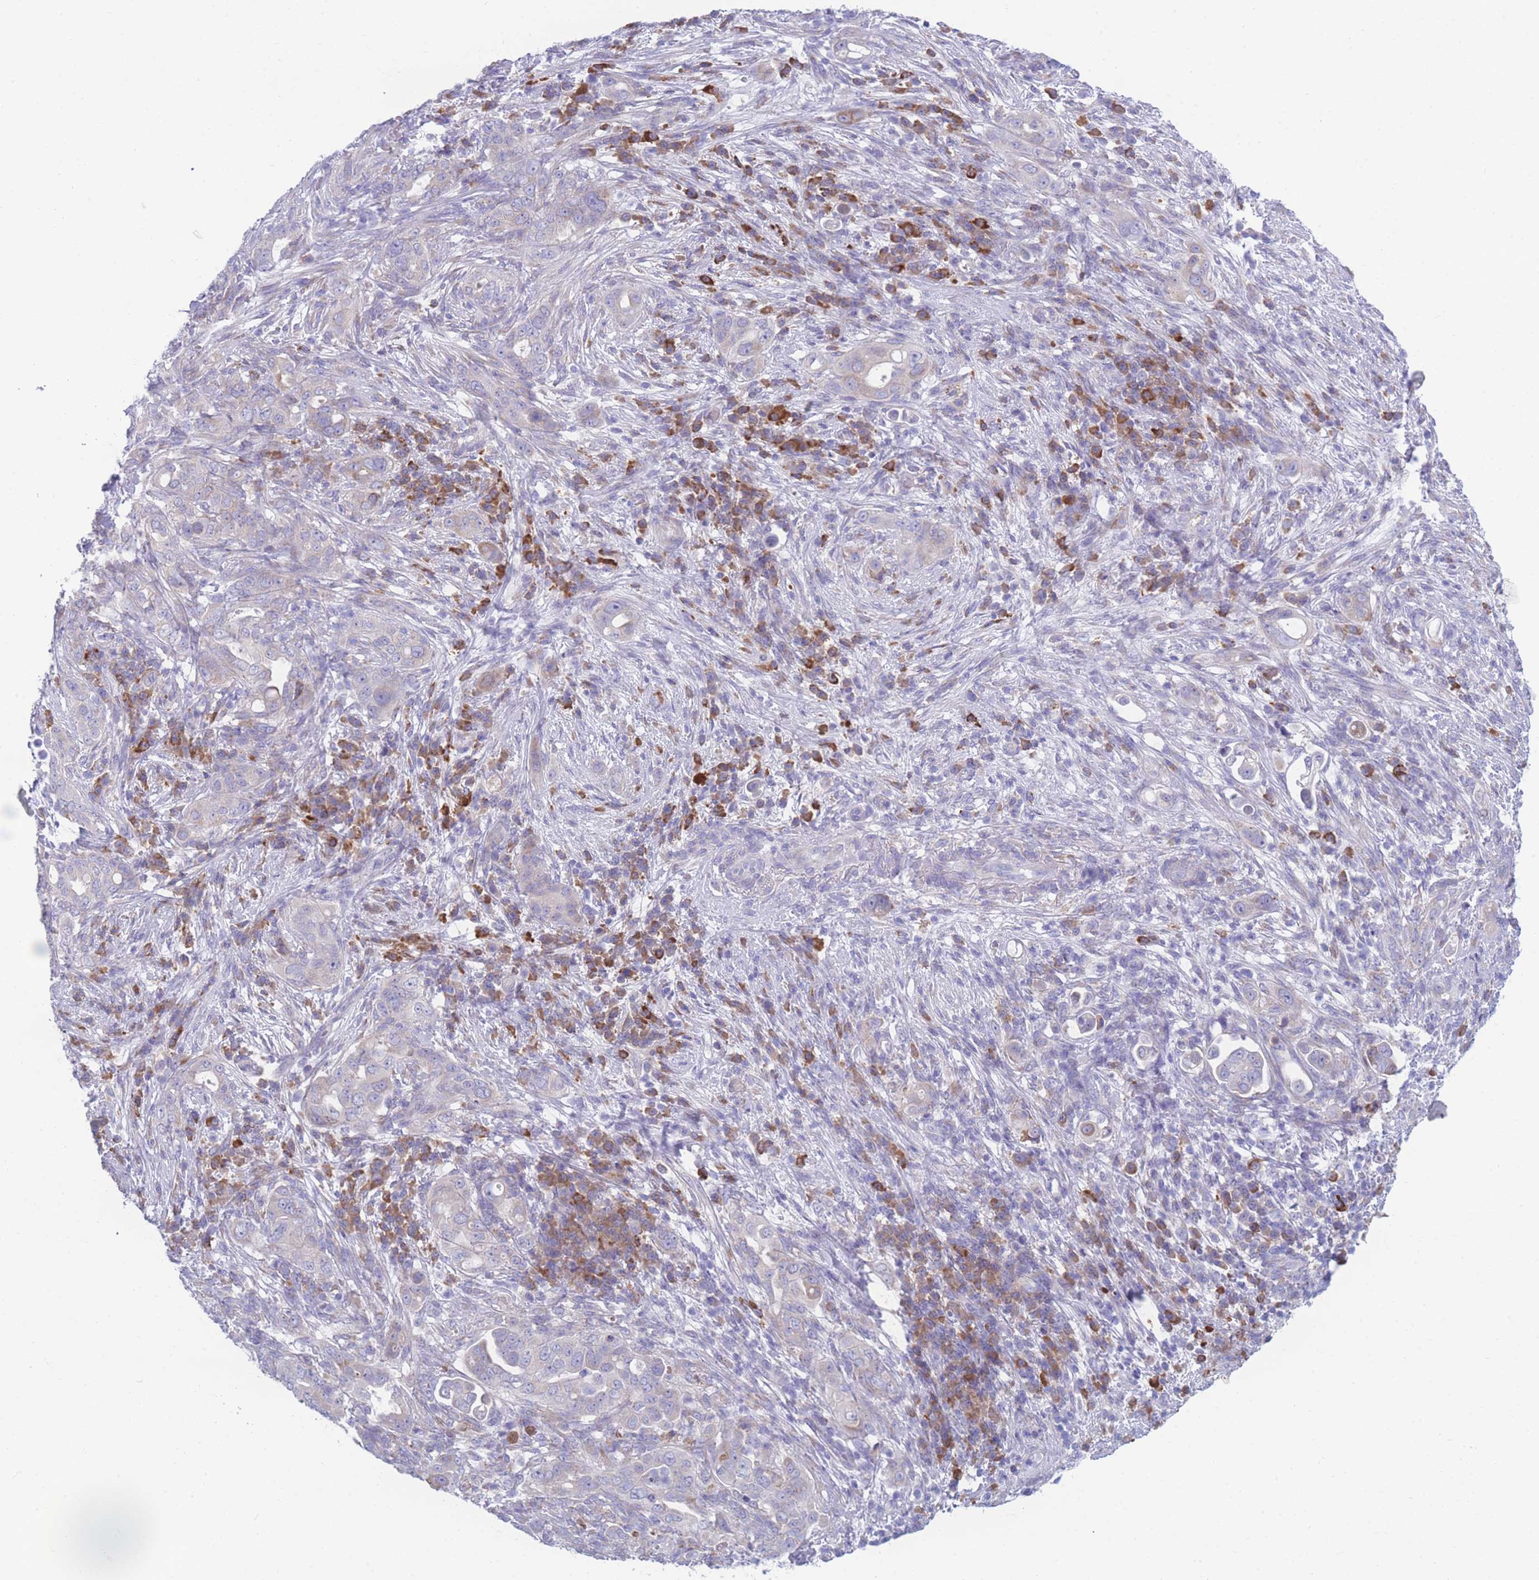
{"staining": {"intensity": "negative", "quantity": "none", "location": "none"}, "tissue": "pancreatic cancer", "cell_type": "Tumor cells", "image_type": "cancer", "snomed": [{"axis": "morphology", "description": "Adenocarcinoma, NOS"}, {"axis": "topography", "description": "Pancreas"}], "caption": "Micrograph shows no protein staining in tumor cells of adenocarcinoma (pancreatic) tissue.", "gene": "XKR8", "patient": {"sex": "female", "age": 63}}